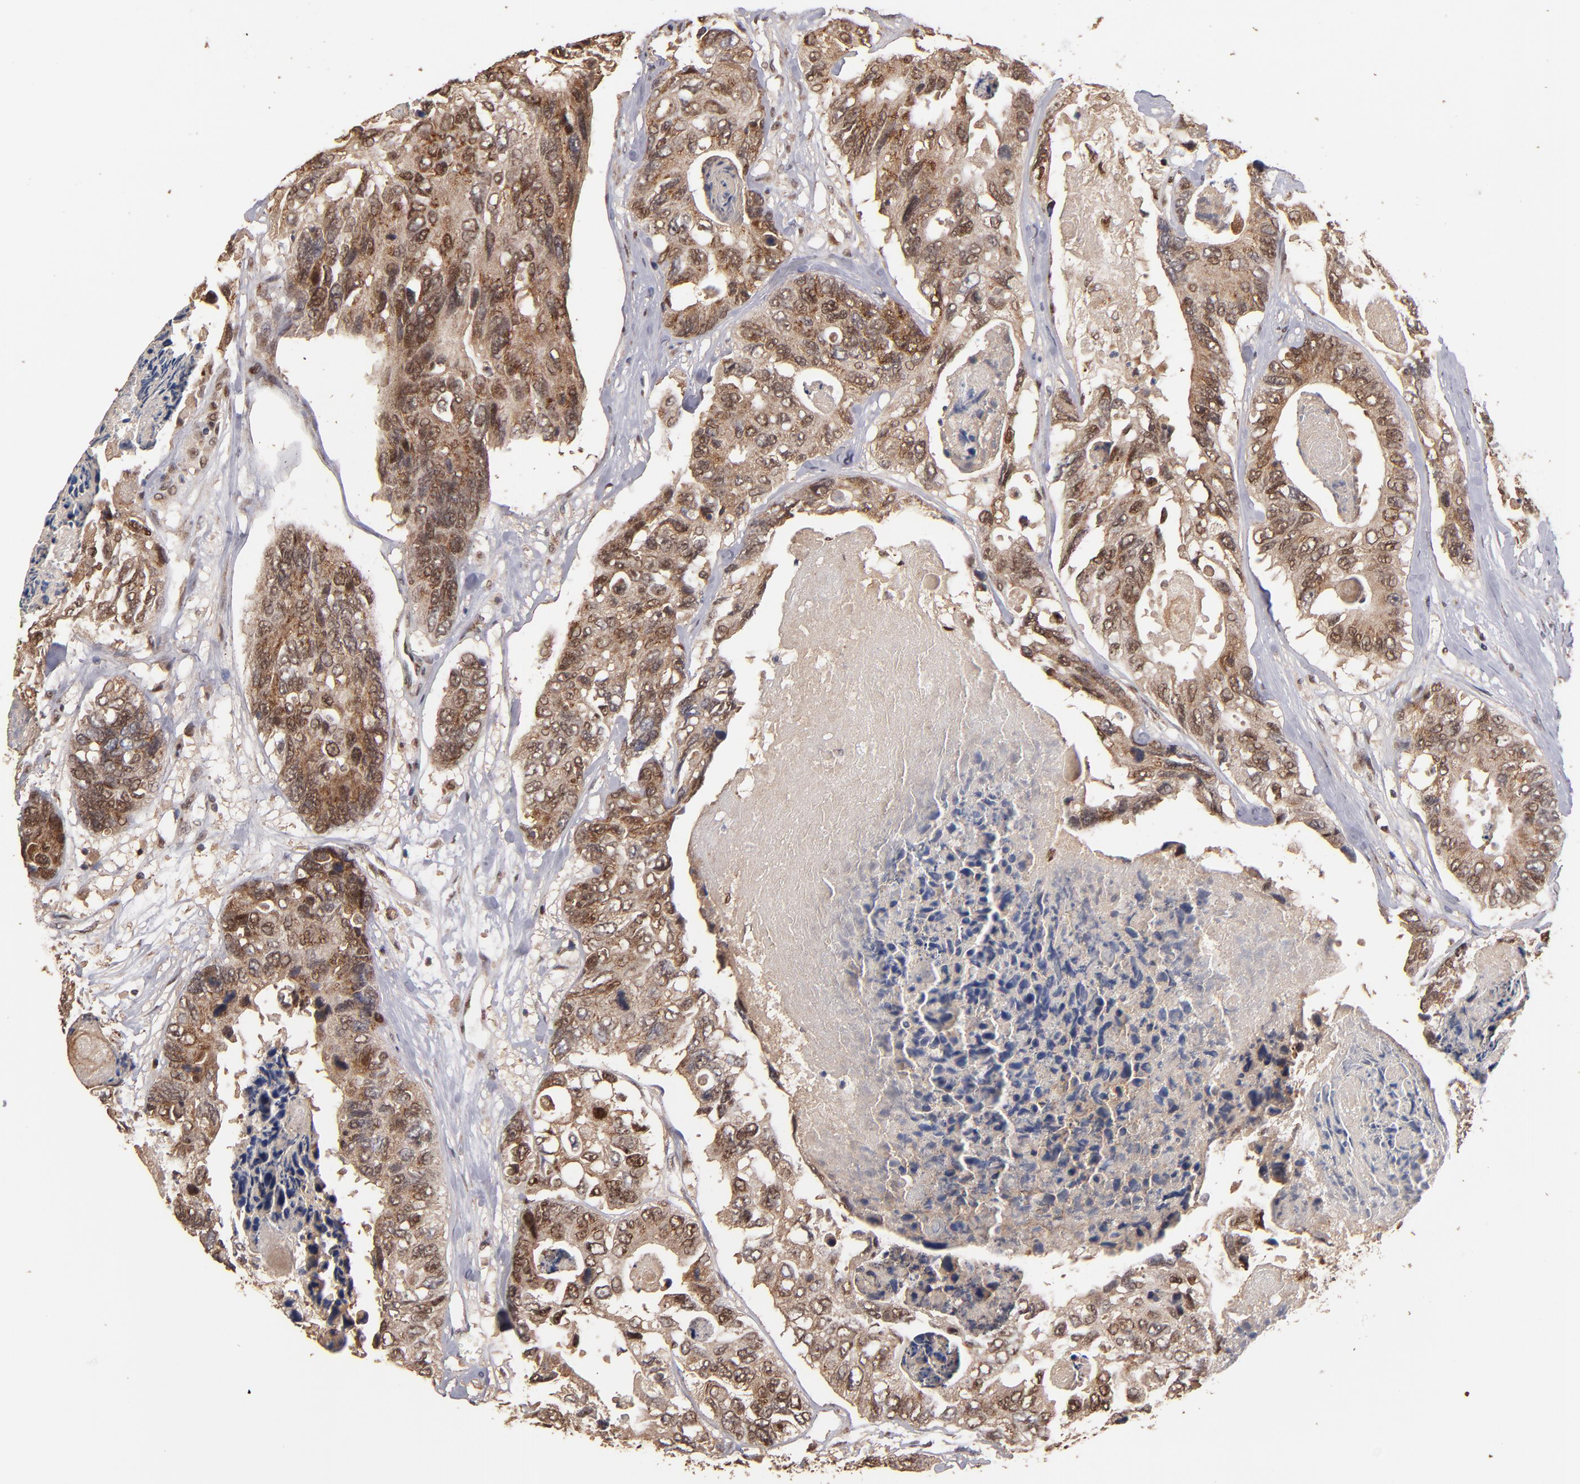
{"staining": {"intensity": "weak", "quantity": ">75%", "location": "cytoplasmic/membranous,nuclear"}, "tissue": "colorectal cancer", "cell_type": "Tumor cells", "image_type": "cancer", "snomed": [{"axis": "morphology", "description": "Adenocarcinoma, NOS"}, {"axis": "topography", "description": "Colon"}], "caption": "Human colorectal cancer stained with a protein marker shows weak staining in tumor cells.", "gene": "EAPP", "patient": {"sex": "female", "age": 86}}